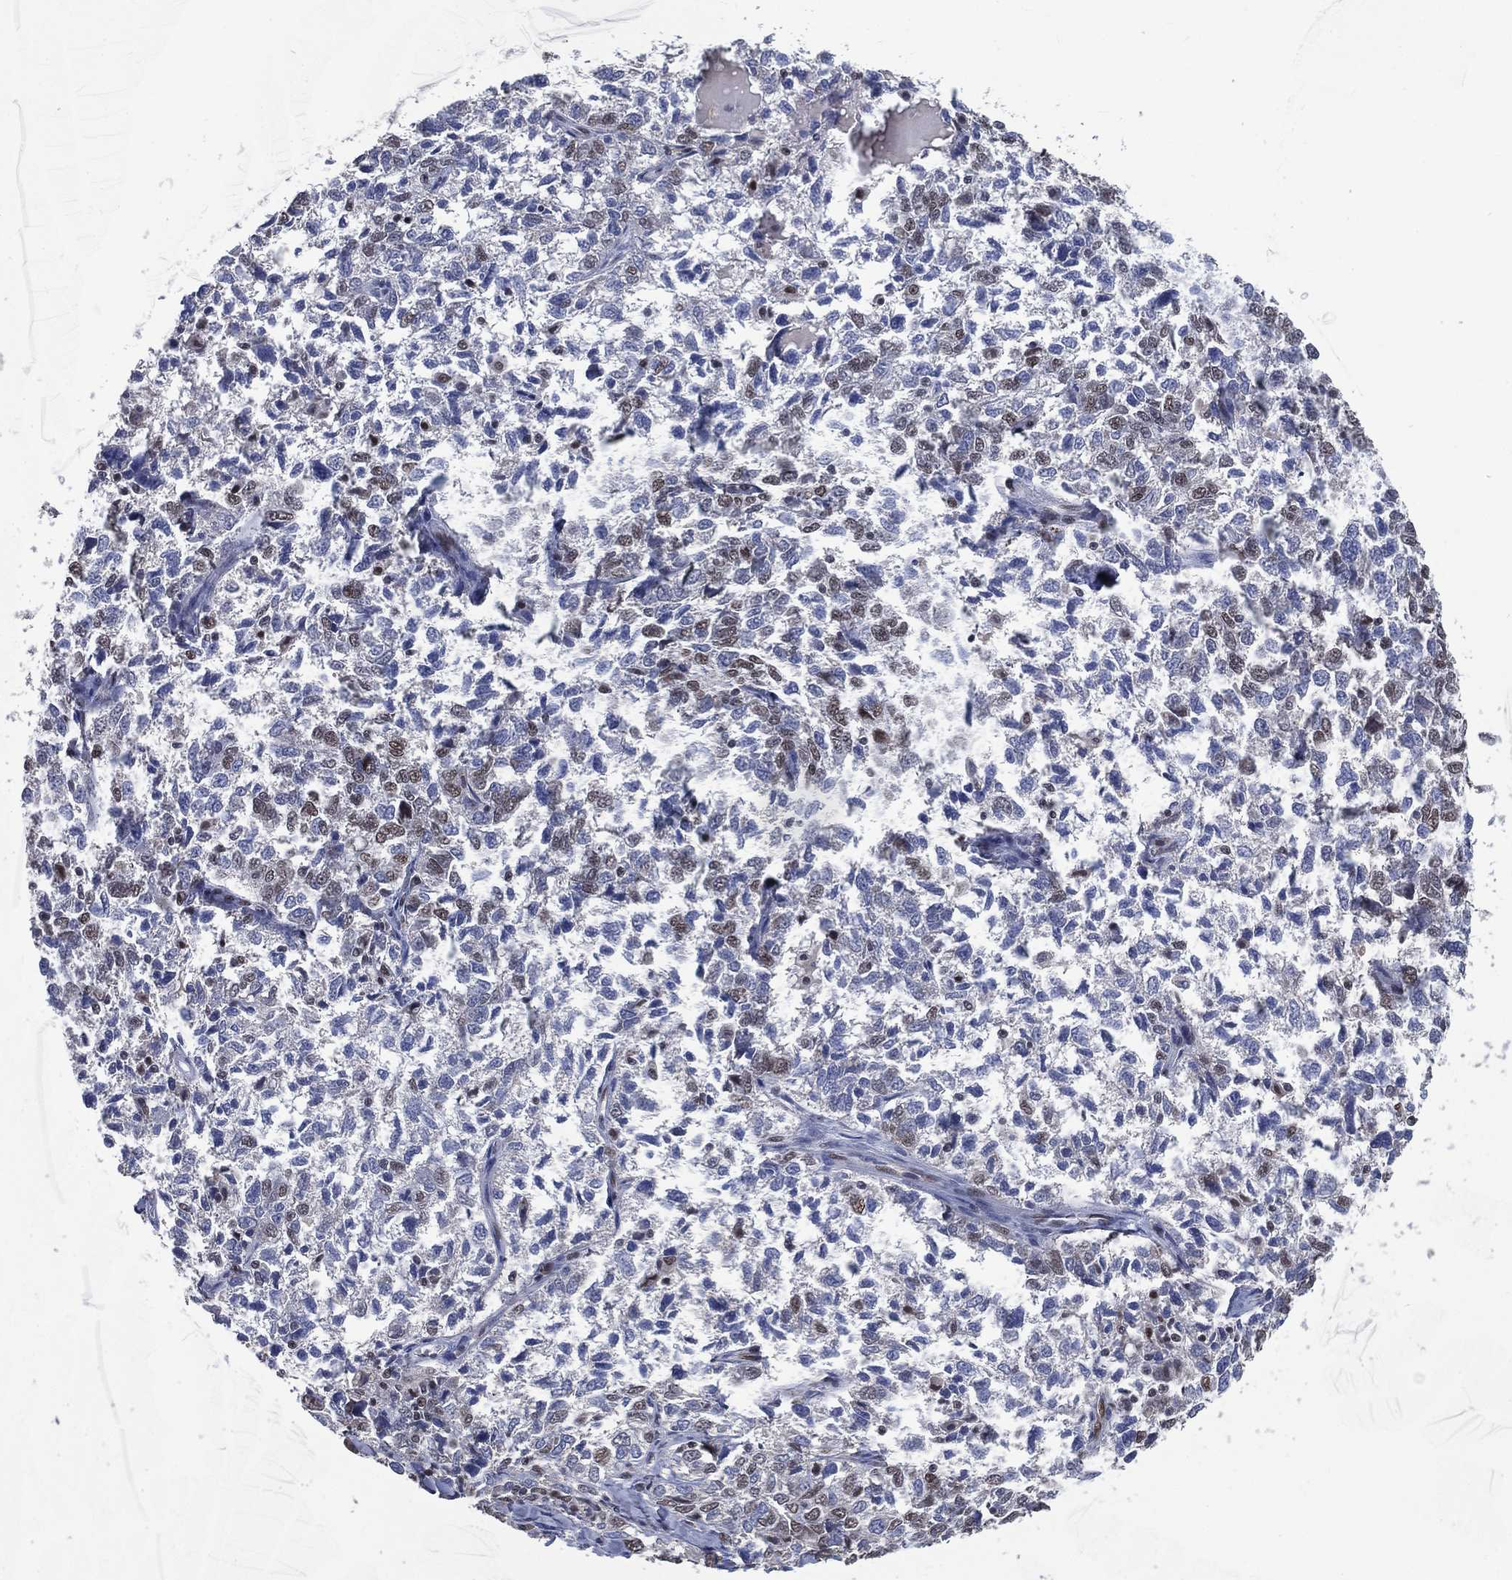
{"staining": {"intensity": "negative", "quantity": "none", "location": "none"}, "tissue": "ovarian cancer", "cell_type": "Tumor cells", "image_type": "cancer", "snomed": [{"axis": "morphology", "description": "Cystadenocarcinoma, serous, NOS"}, {"axis": "topography", "description": "Ovary"}], "caption": "An image of human ovarian cancer is negative for staining in tumor cells.", "gene": "YLPM1", "patient": {"sex": "female", "age": 71}}